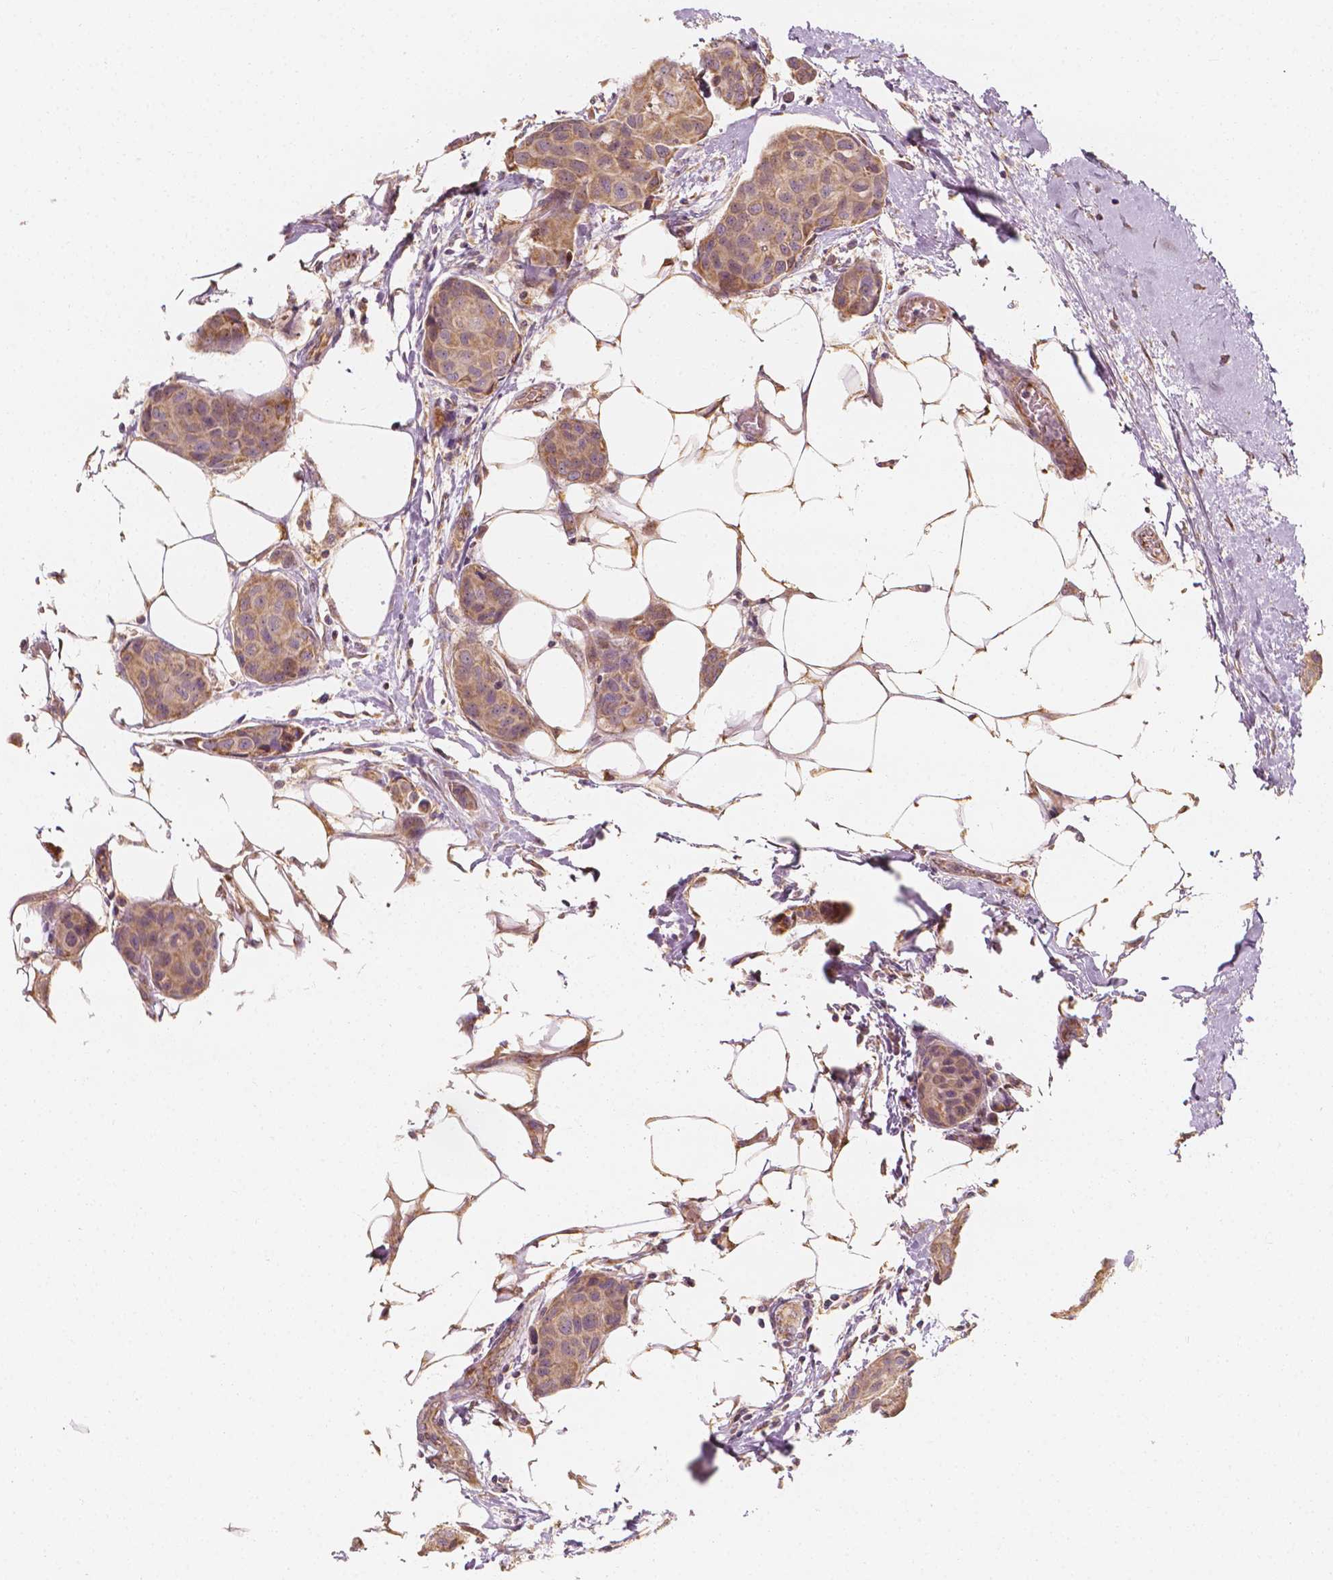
{"staining": {"intensity": "weak", "quantity": "25%-75%", "location": "cytoplasmic/membranous"}, "tissue": "breast cancer", "cell_type": "Tumor cells", "image_type": "cancer", "snomed": [{"axis": "morphology", "description": "Duct carcinoma"}, {"axis": "topography", "description": "Breast"}], "caption": "Protein staining reveals weak cytoplasmic/membranous positivity in approximately 25%-75% of tumor cells in breast cancer (infiltrating ductal carcinoma).", "gene": "SHPK", "patient": {"sex": "female", "age": 80}}